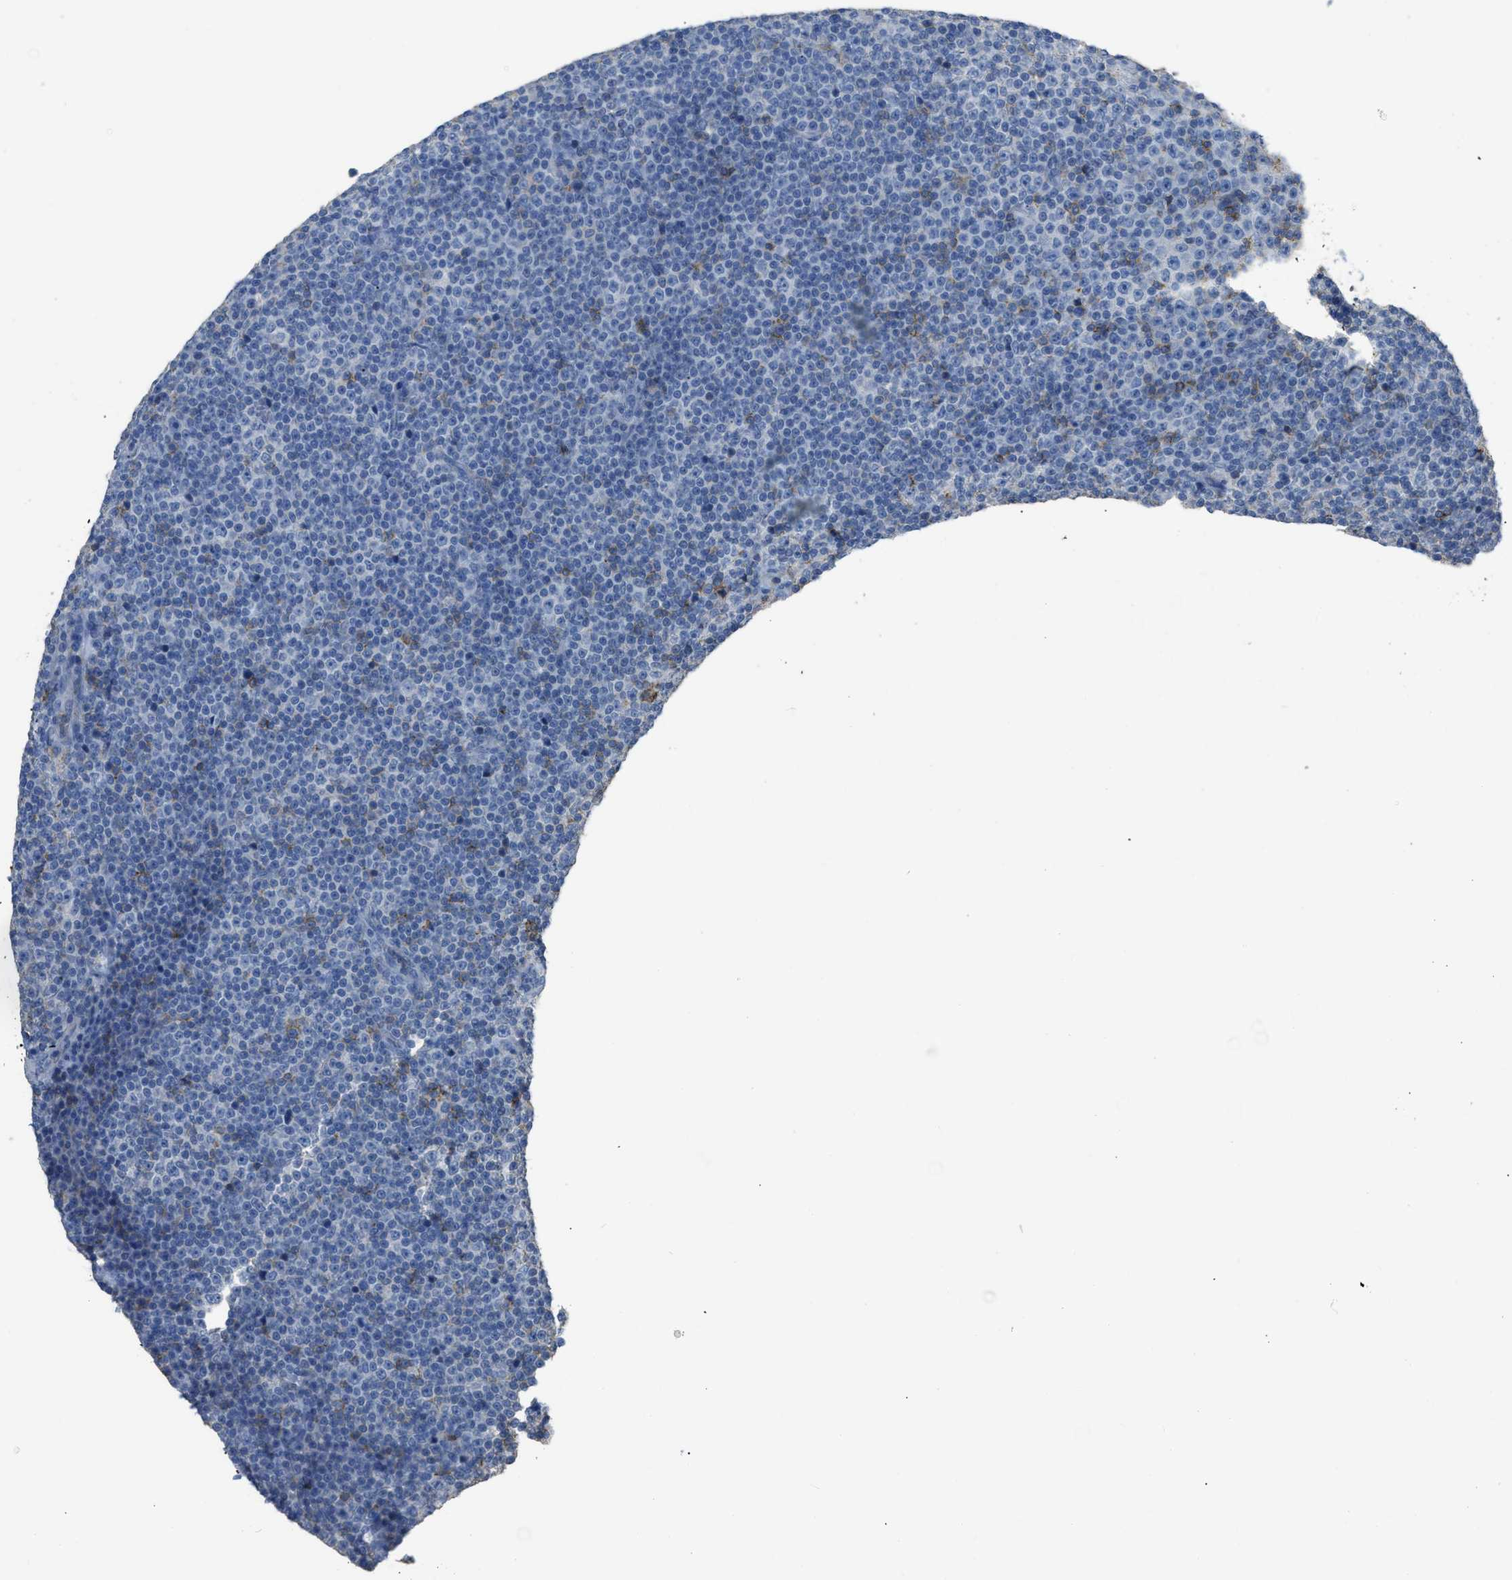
{"staining": {"intensity": "negative", "quantity": "none", "location": "none"}, "tissue": "lymphoma", "cell_type": "Tumor cells", "image_type": "cancer", "snomed": [{"axis": "morphology", "description": "Malignant lymphoma, non-Hodgkin's type, Low grade"}, {"axis": "topography", "description": "Lymph node"}], "caption": "This is an IHC histopathology image of human low-grade malignant lymphoma, non-Hodgkin's type. There is no positivity in tumor cells.", "gene": "OR51E1", "patient": {"sex": "female", "age": 67}}